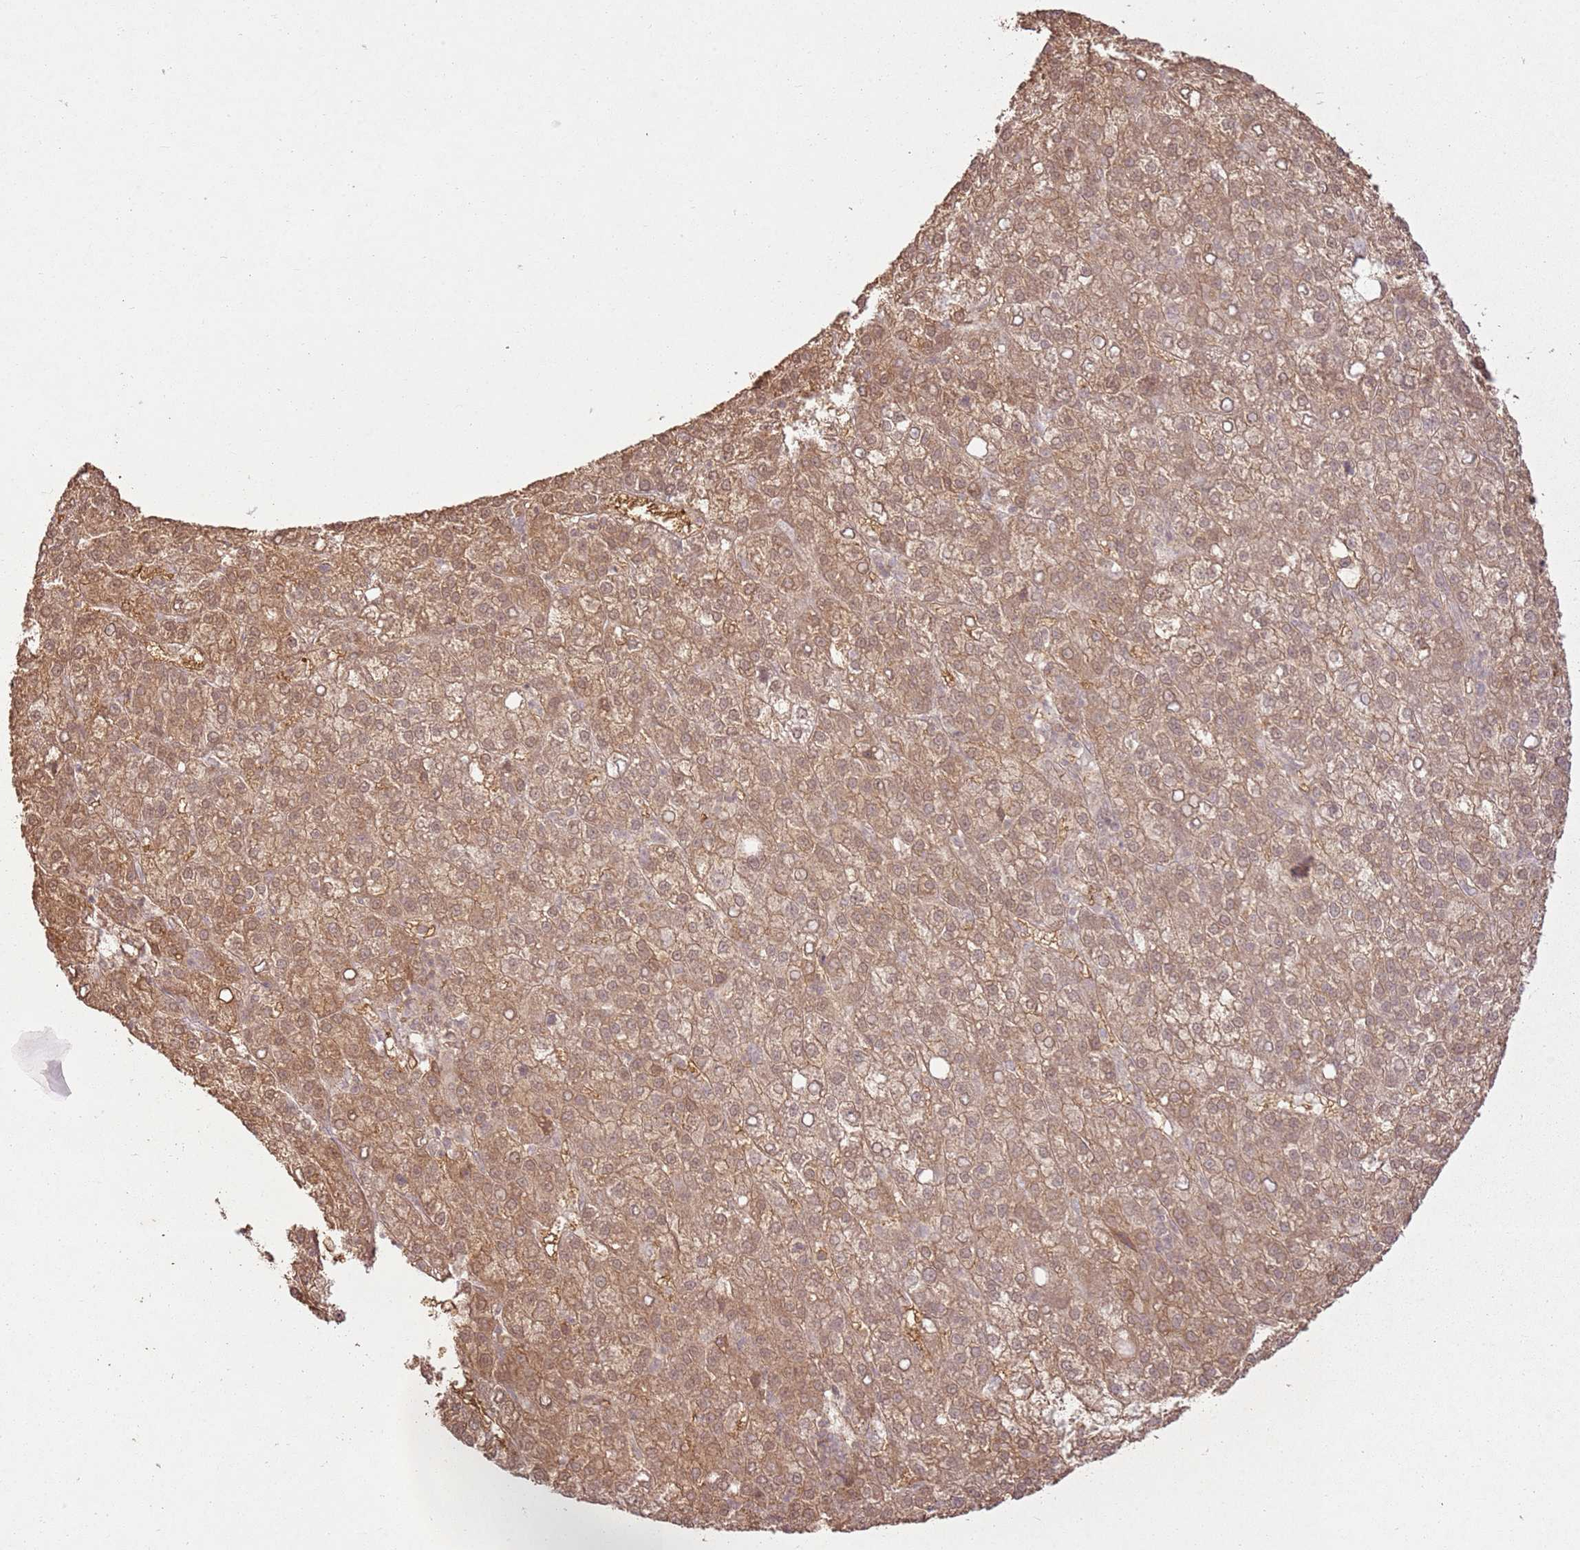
{"staining": {"intensity": "moderate", "quantity": ">75%", "location": "cytoplasmic/membranous"}, "tissue": "liver cancer", "cell_type": "Tumor cells", "image_type": "cancer", "snomed": [{"axis": "morphology", "description": "Carcinoma, Hepatocellular, NOS"}, {"axis": "topography", "description": "Liver"}], "caption": "Immunohistochemical staining of hepatocellular carcinoma (liver) demonstrates moderate cytoplasmic/membranous protein staining in approximately >75% of tumor cells.", "gene": "ZNF776", "patient": {"sex": "female", "age": 58}}